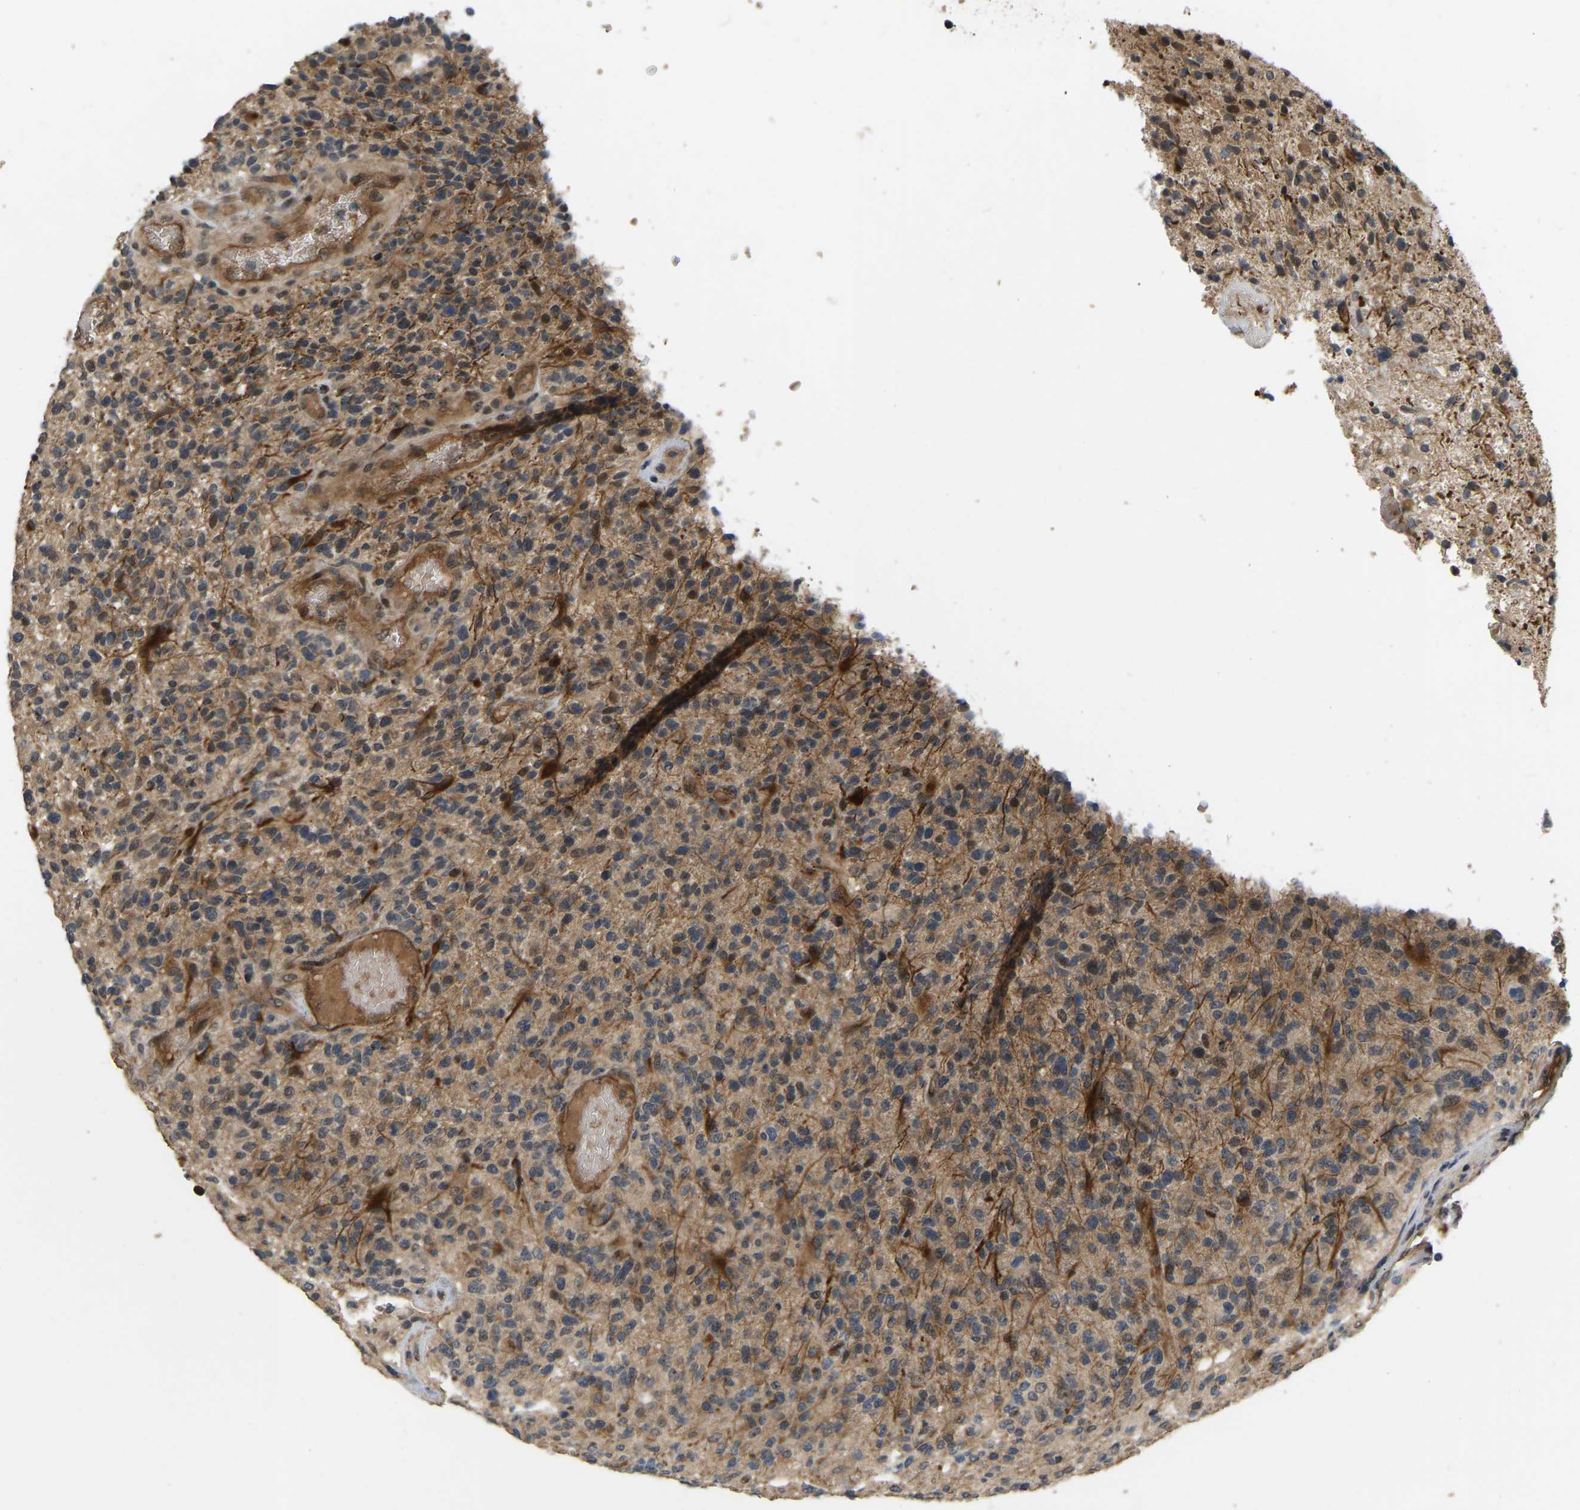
{"staining": {"intensity": "weak", "quantity": ">75%", "location": "cytoplasmic/membranous"}, "tissue": "glioma", "cell_type": "Tumor cells", "image_type": "cancer", "snomed": [{"axis": "morphology", "description": "Glioma, malignant, High grade"}, {"axis": "topography", "description": "Brain"}], "caption": "Protein analysis of malignant high-grade glioma tissue shows weak cytoplasmic/membranous staining in approximately >75% of tumor cells. (DAB = brown stain, brightfield microscopy at high magnification).", "gene": "LIMK2", "patient": {"sex": "male", "age": 72}}